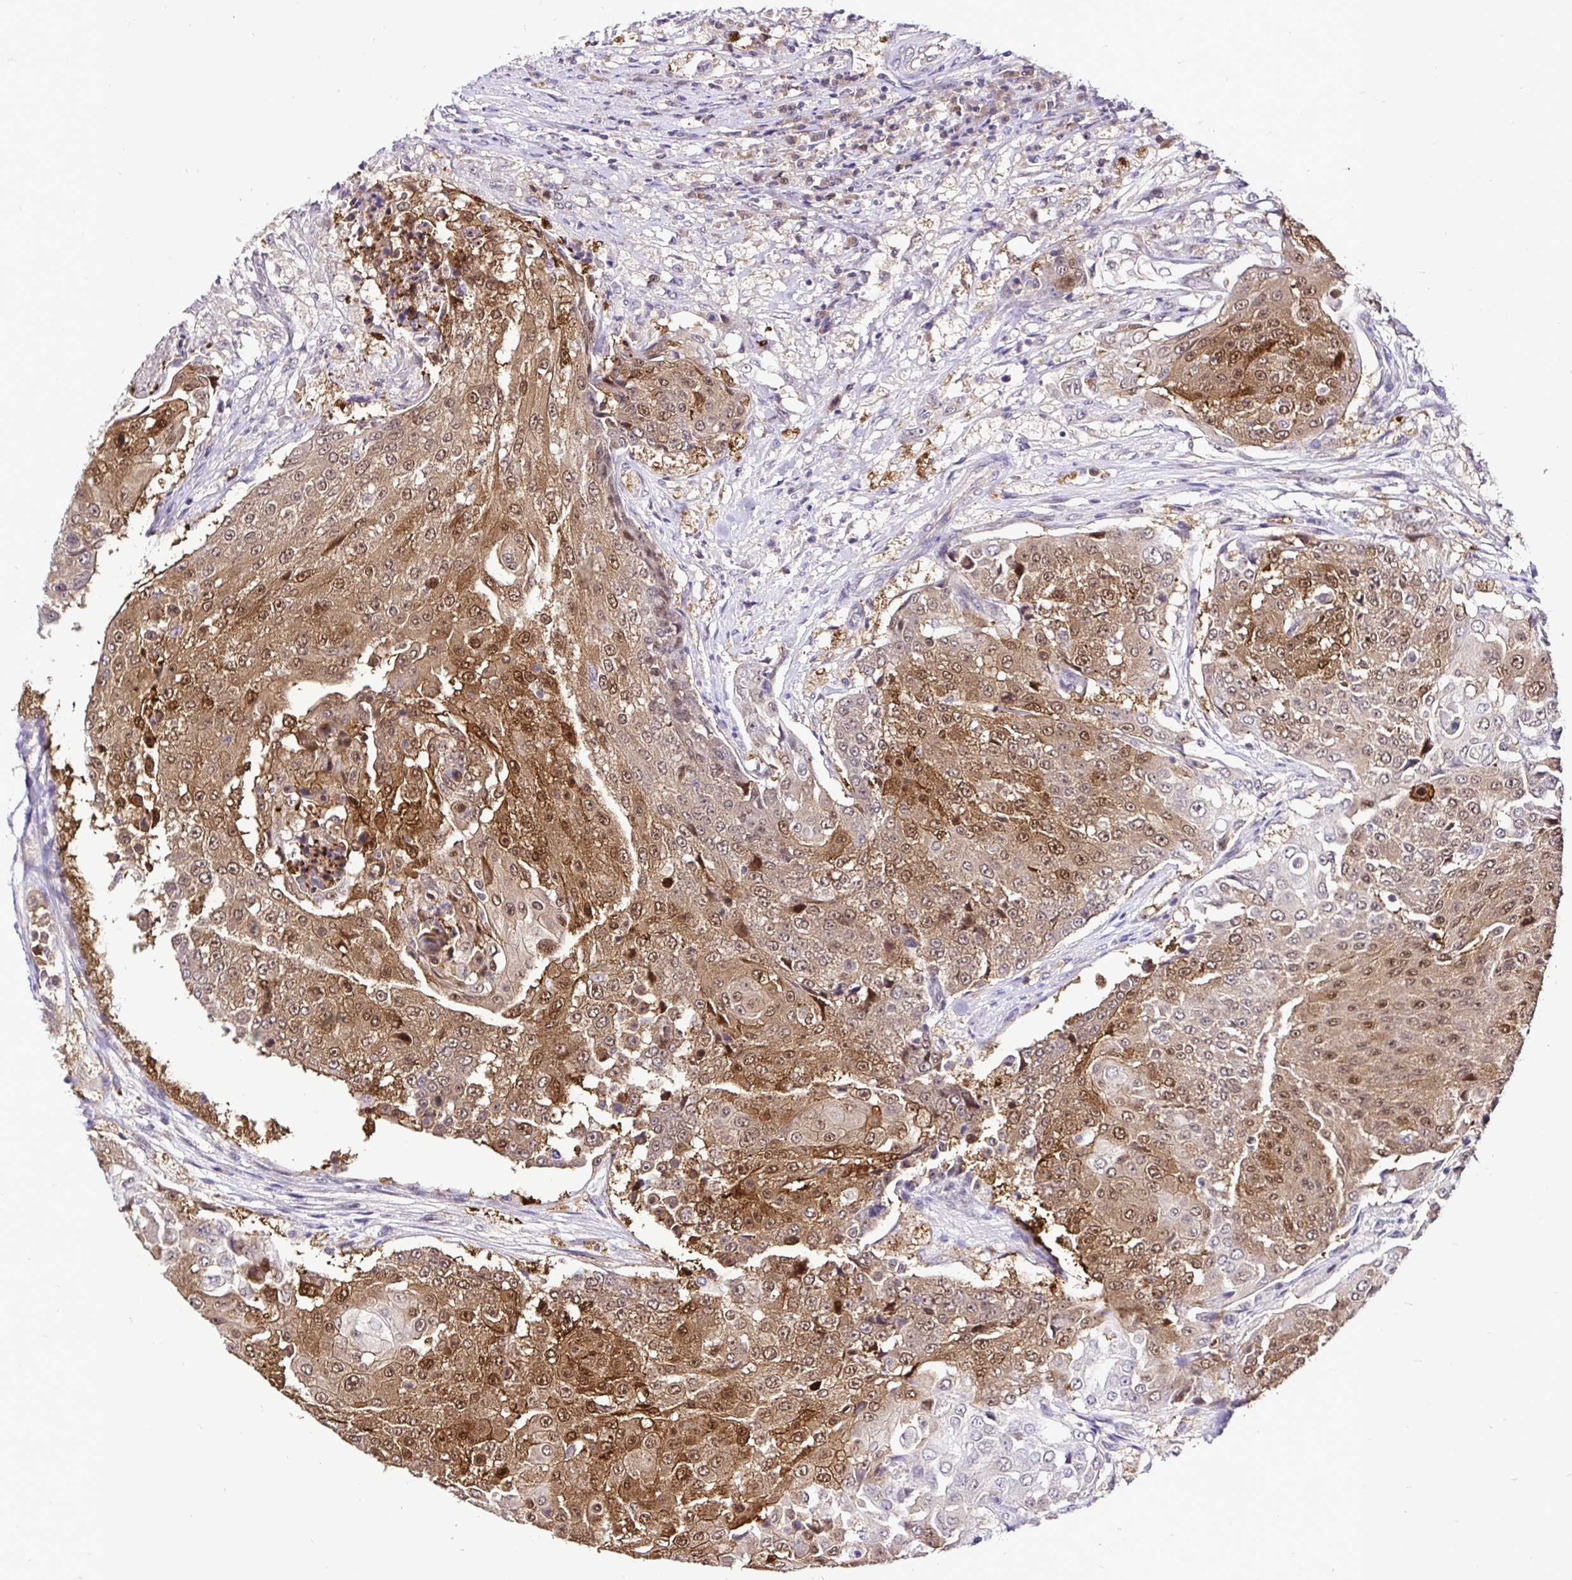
{"staining": {"intensity": "moderate", "quantity": ">75%", "location": "cytoplasmic/membranous,nuclear"}, "tissue": "urothelial cancer", "cell_type": "Tumor cells", "image_type": "cancer", "snomed": [{"axis": "morphology", "description": "Urothelial carcinoma, High grade"}, {"axis": "topography", "description": "Urinary bladder"}], "caption": "The micrograph reveals a brown stain indicating the presence of a protein in the cytoplasmic/membranous and nuclear of tumor cells in urothelial cancer.", "gene": "UBE2M", "patient": {"sex": "female", "age": 63}}